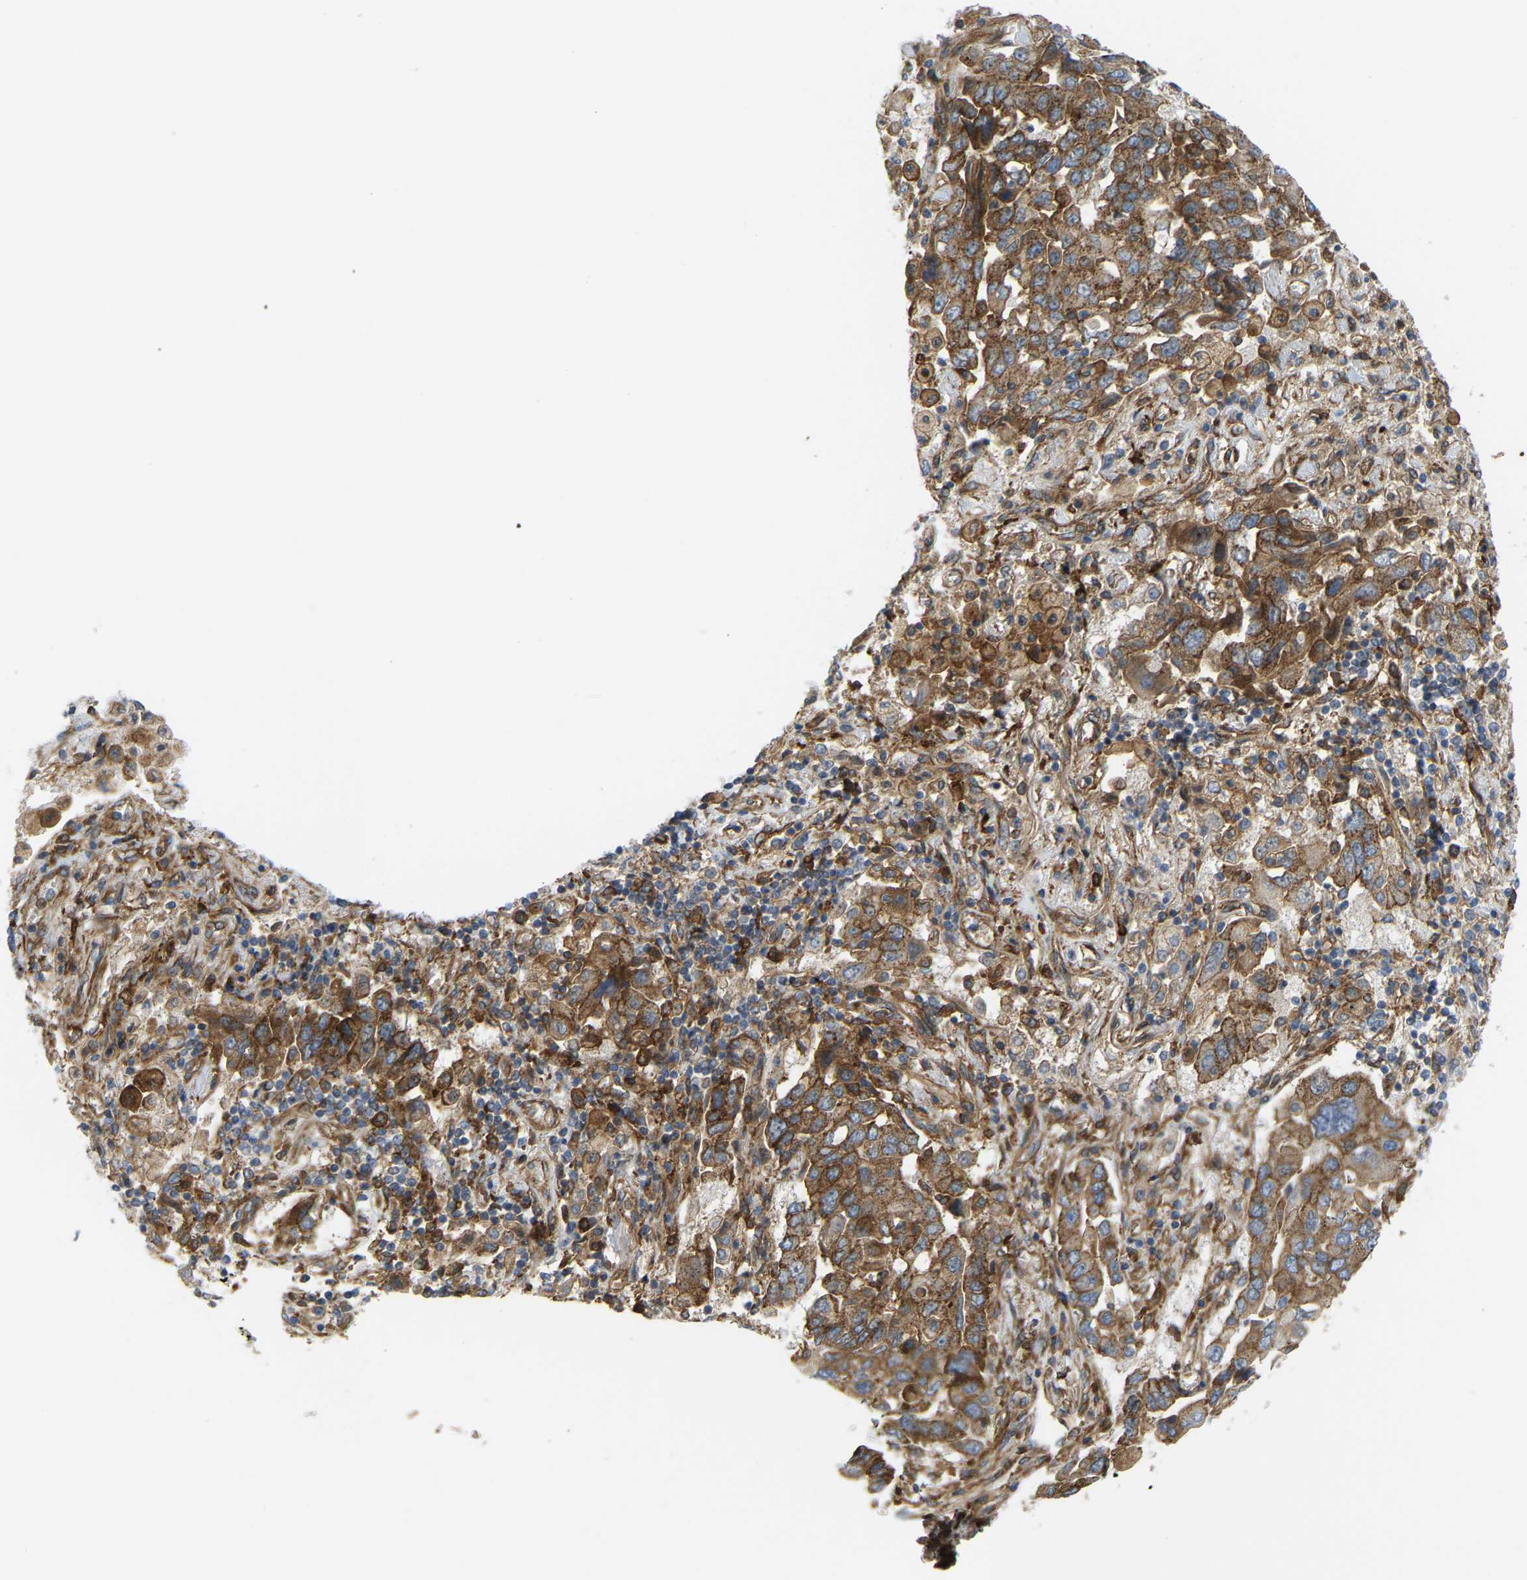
{"staining": {"intensity": "moderate", "quantity": ">75%", "location": "cytoplasmic/membranous"}, "tissue": "lung cancer", "cell_type": "Tumor cells", "image_type": "cancer", "snomed": [{"axis": "morphology", "description": "Adenocarcinoma, NOS"}, {"axis": "topography", "description": "Lung"}], "caption": "High-power microscopy captured an immunohistochemistry (IHC) histopathology image of adenocarcinoma (lung), revealing moderate cytoplasmic/membranous positivity in approximately >75% of tumor cells. Immunohistochemistry (ihc) stains the protein in brown and the nuclei are stained blue.", "gene": "PICALM", "patient": {"sex": "female", "age": 65}}